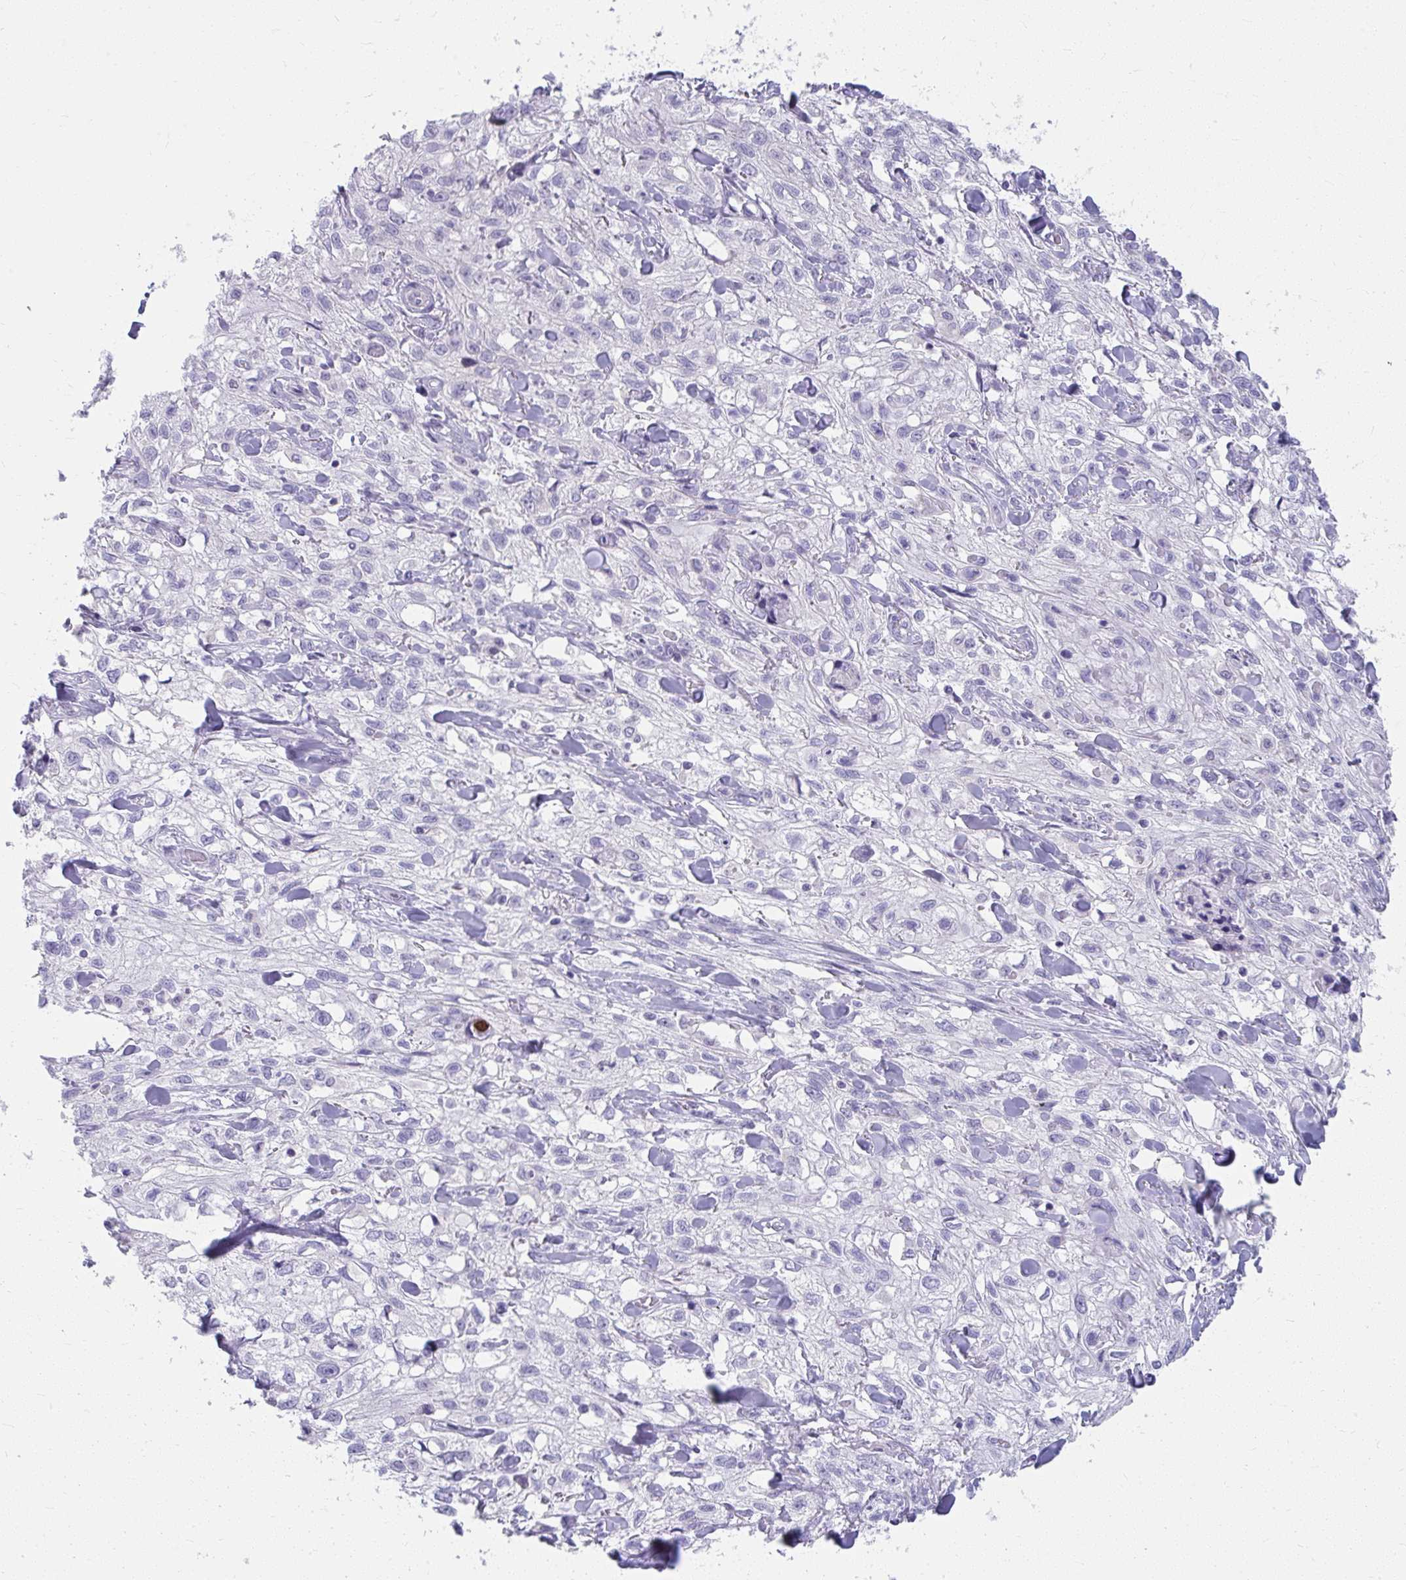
{"staining": {"intensity": "negative", "quantity": "none", "location": "none"}, "tissue": "skin cancer", "cell_type": "Tumor cells", "image_type": "cancer", "snomed": [{"axis": "morphology", "description": "Squamous cell carcinoma, NOS"}, {"axis": "topography", "description": "Skin"}, {"axis": "topography", "description": "Vulva"}], "caption": "High power microscopy image of an immunohistochemistry (IHC) photomicrograph of skin squamous cell carcinoma, revealing no significant staining in tumor cells.", "gene": "UGT3A2", "patient": {"sex": "female", "age": 86}}